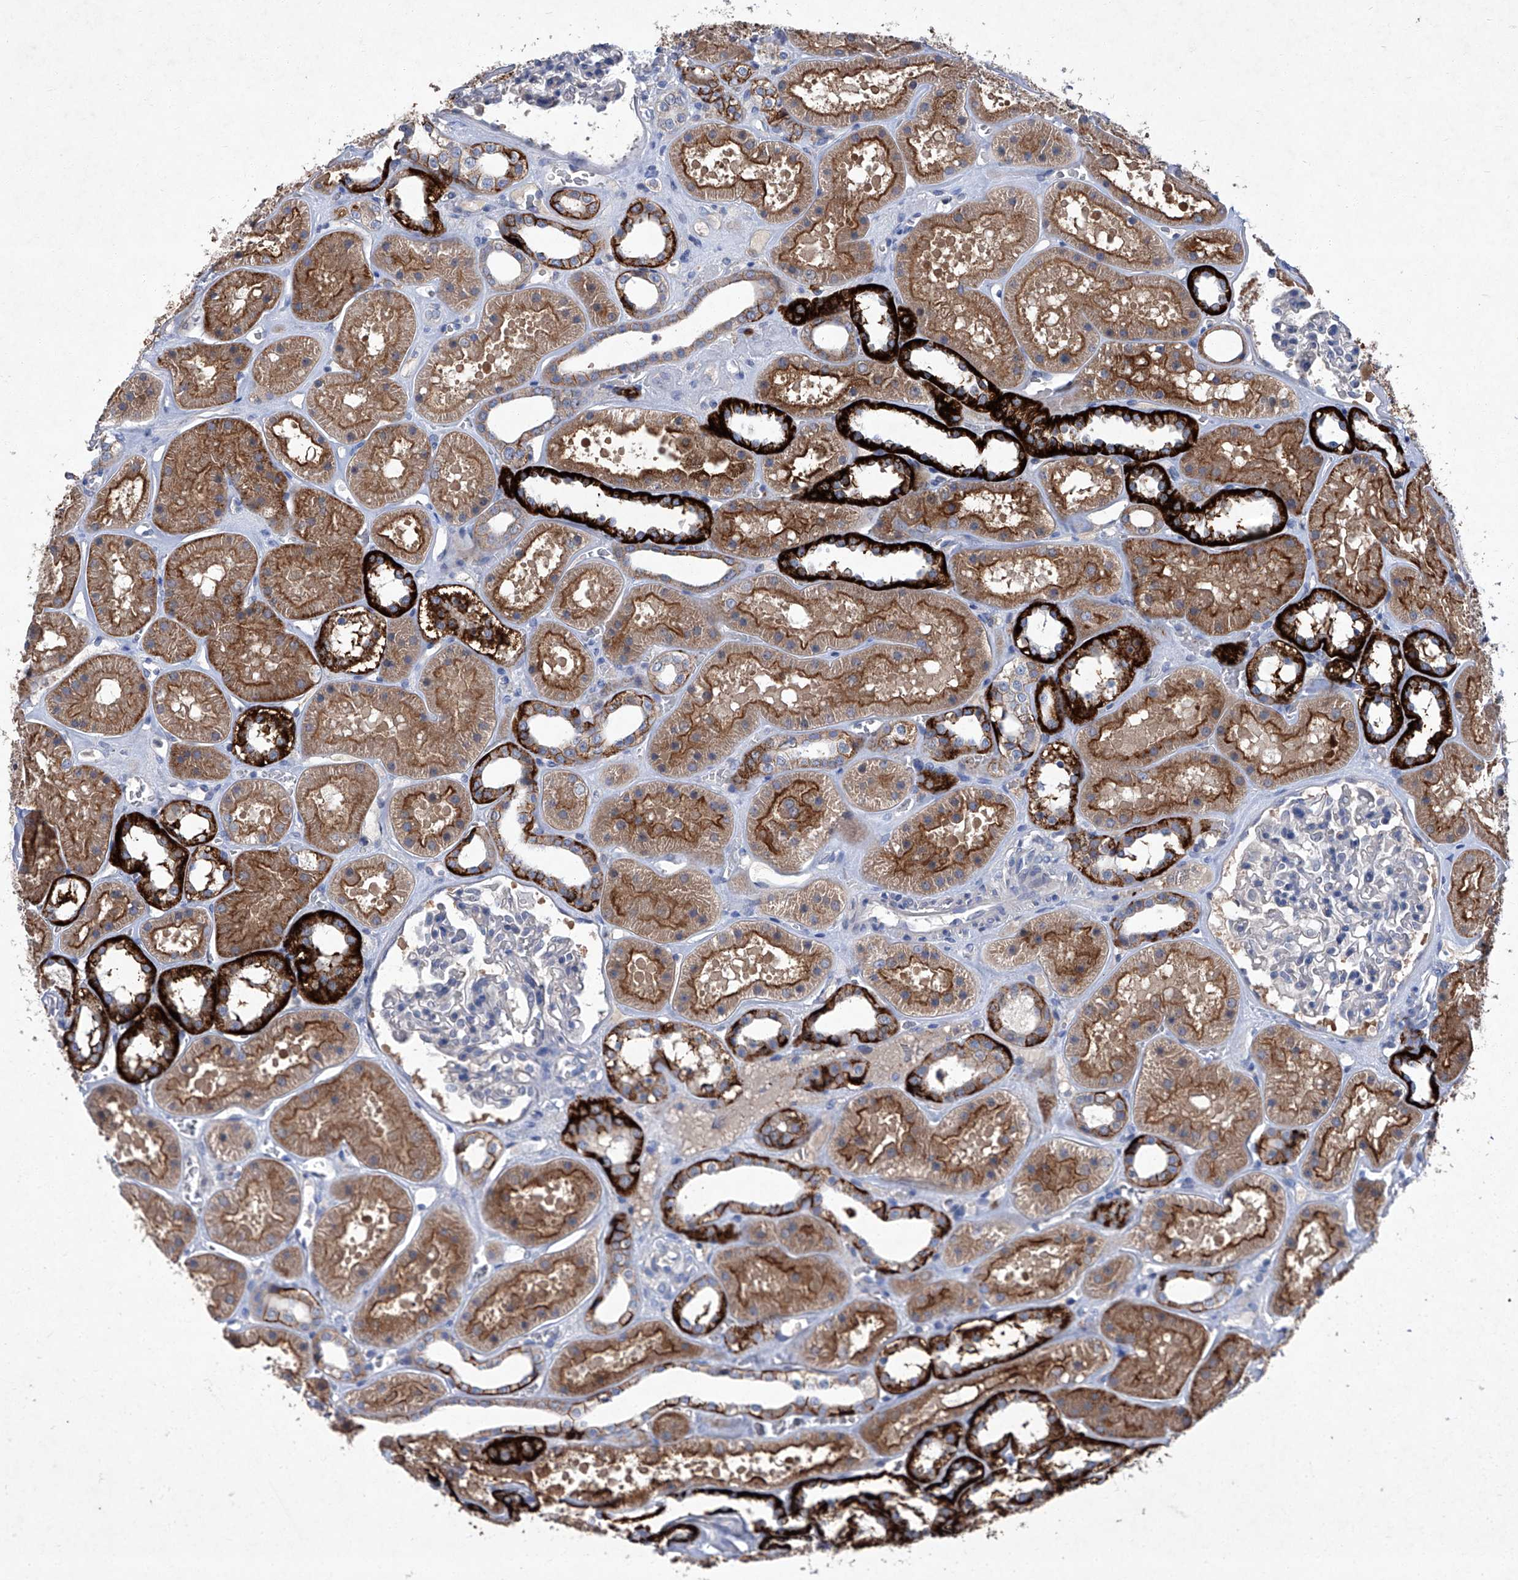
{"staining": {"intensity": "negative", "quantity": "none", "location": "none"}, "tissue": "kidney", "cell_type": "Cells in glomeruli", "image_type": "normal", "snomed": [{"axis": "morphology", "description": "Normal tissue, NOS"}, {"axis": "topography", "description": "Kidney"}], "caption": "Kidney stained for a protein using immunohistochemistry (IHC) reveals no expression cells in glomeruli.", "gene": "SBK2", "patient": {"sex": "female", "age": 41}}